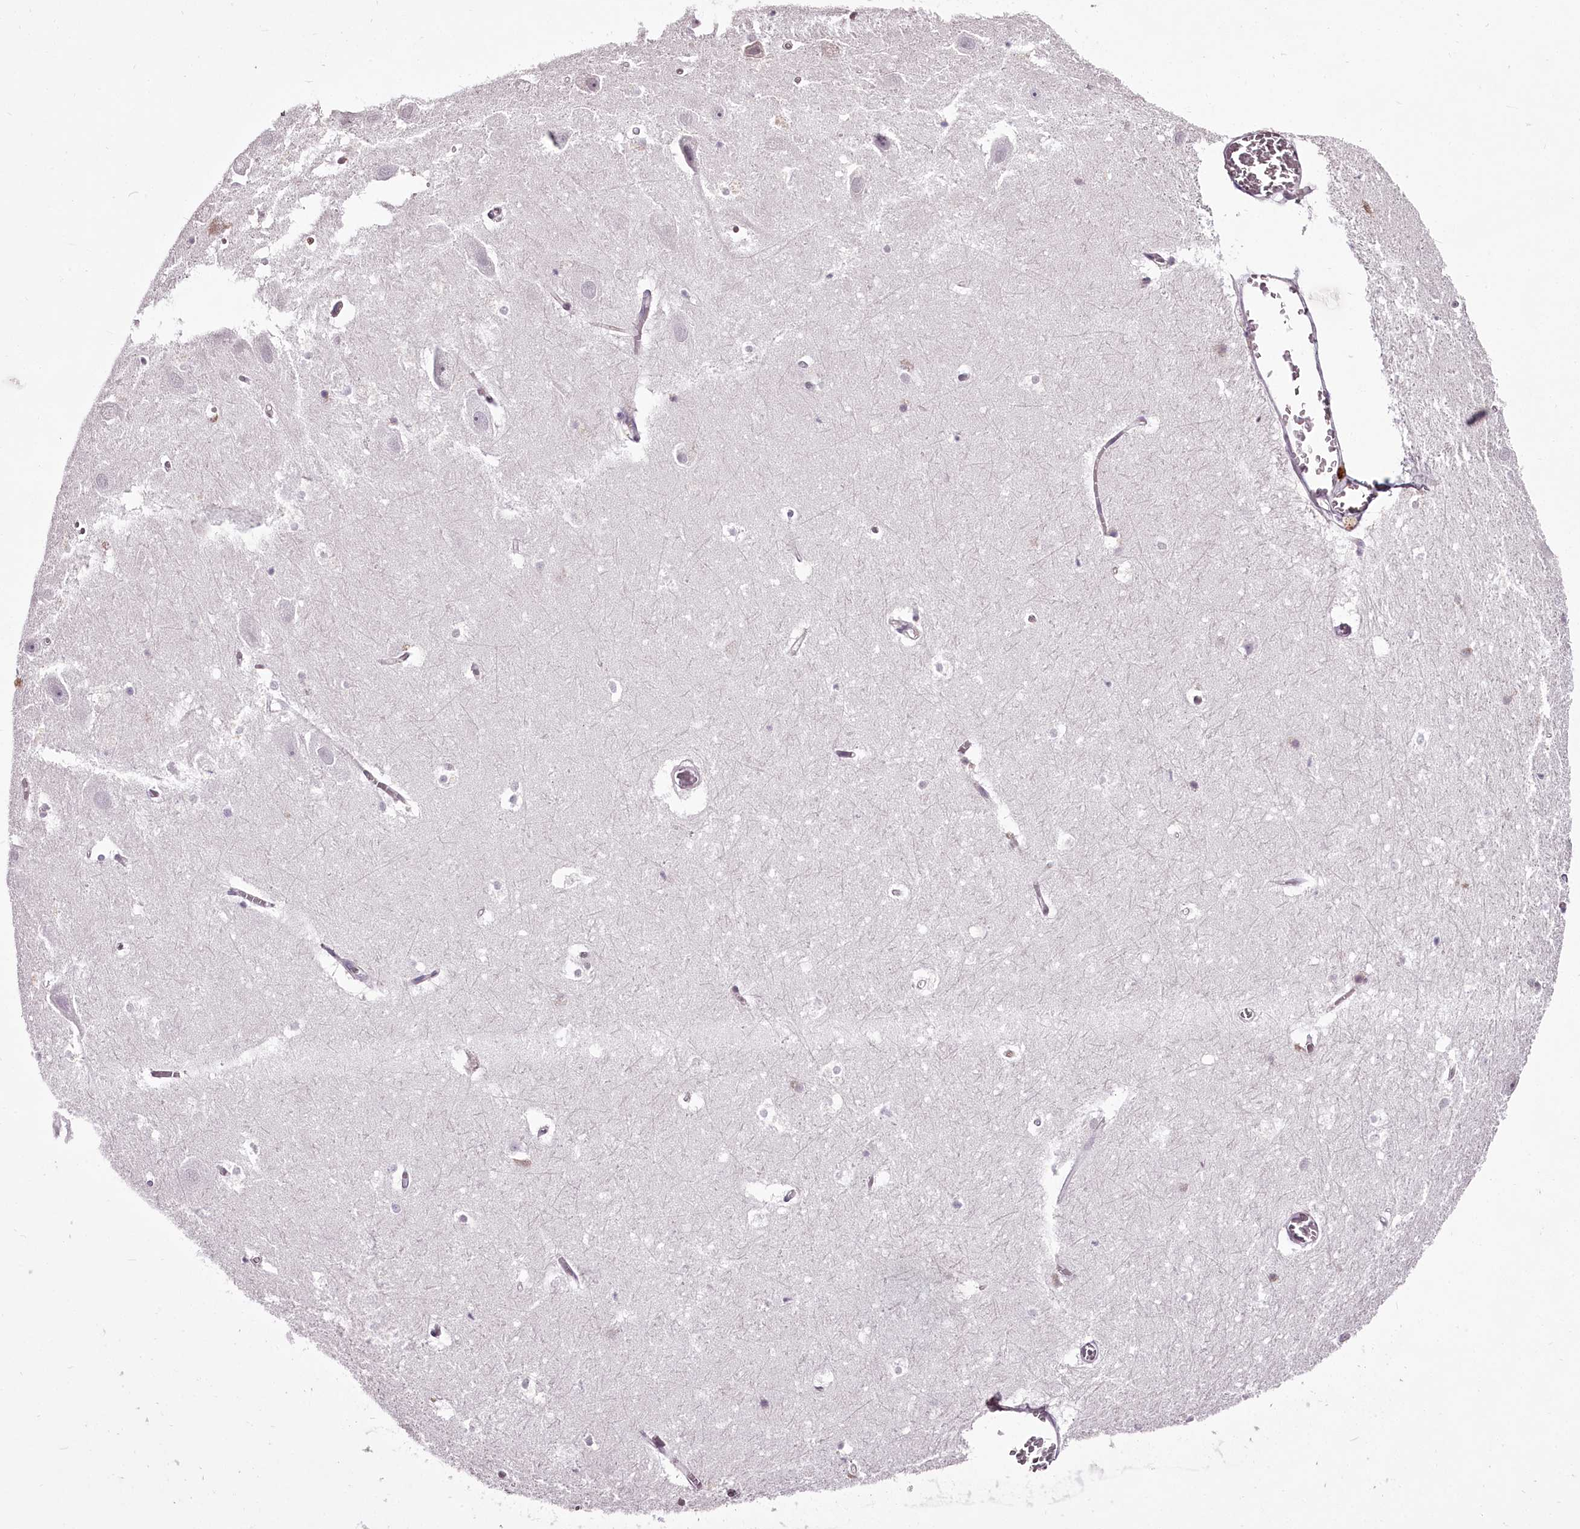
{"staining": {"intensity": "weak", "quantity": "<25%", "location": "nuclear"}, "tissue": "hippocampus", "cell_type": "Glial cells", "image_type": "normal", "snomed": [{"axis": "morphology", "description": "Normal tissue, NOS"}, {"axis": "topography", "description": "Hippocampus"}], "caption": "Micrograph shows no protein staining in glial cells of benign hippocampus.", "gene": "C1orf56", "patient": {"sex": "female", "age": 52}}